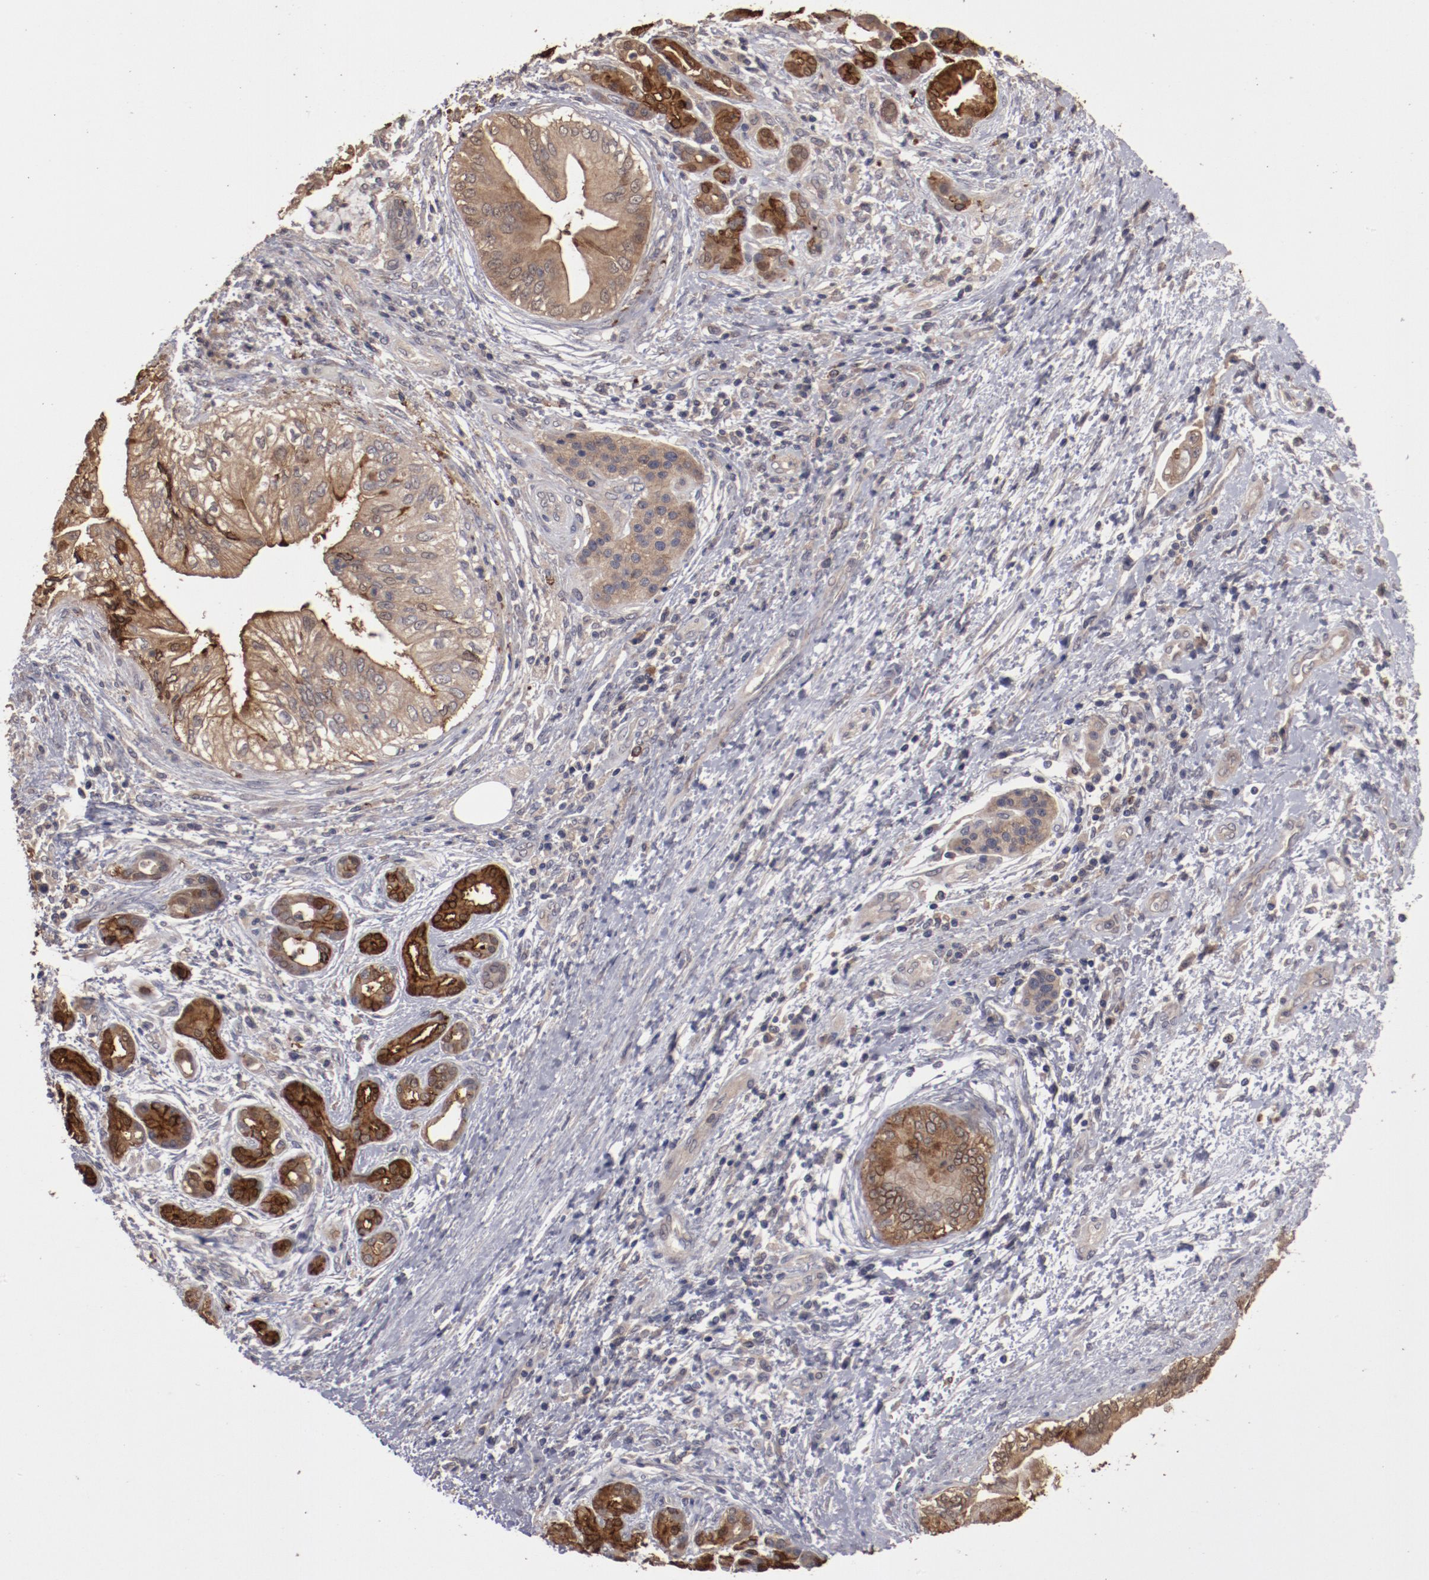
{"staining": {"intensity": "strong", "quantity": ">75%", "location": "cytoplasmic/membranous"}, "tissue": "pancreatic cancer", "cell_type": "Tumor cells", "image_type": "cancer", "snomed": [{"axis": "morphology", "description": "Adenocarcinoma, NOS"}, {"axis": "topography", "description": "Pancreas"}], "caption": "Pancreatic cancer (adenocarcinoma) stained with DAB (3,3'-diaminobenzidine) immunohistochemistry (IHC) shows high levels of strong cytoplasmic/membranous staining in approximately >75% of tumor cells.", "gene": "LRRC75B", "patient": {"sex": "female", "age": 70}}